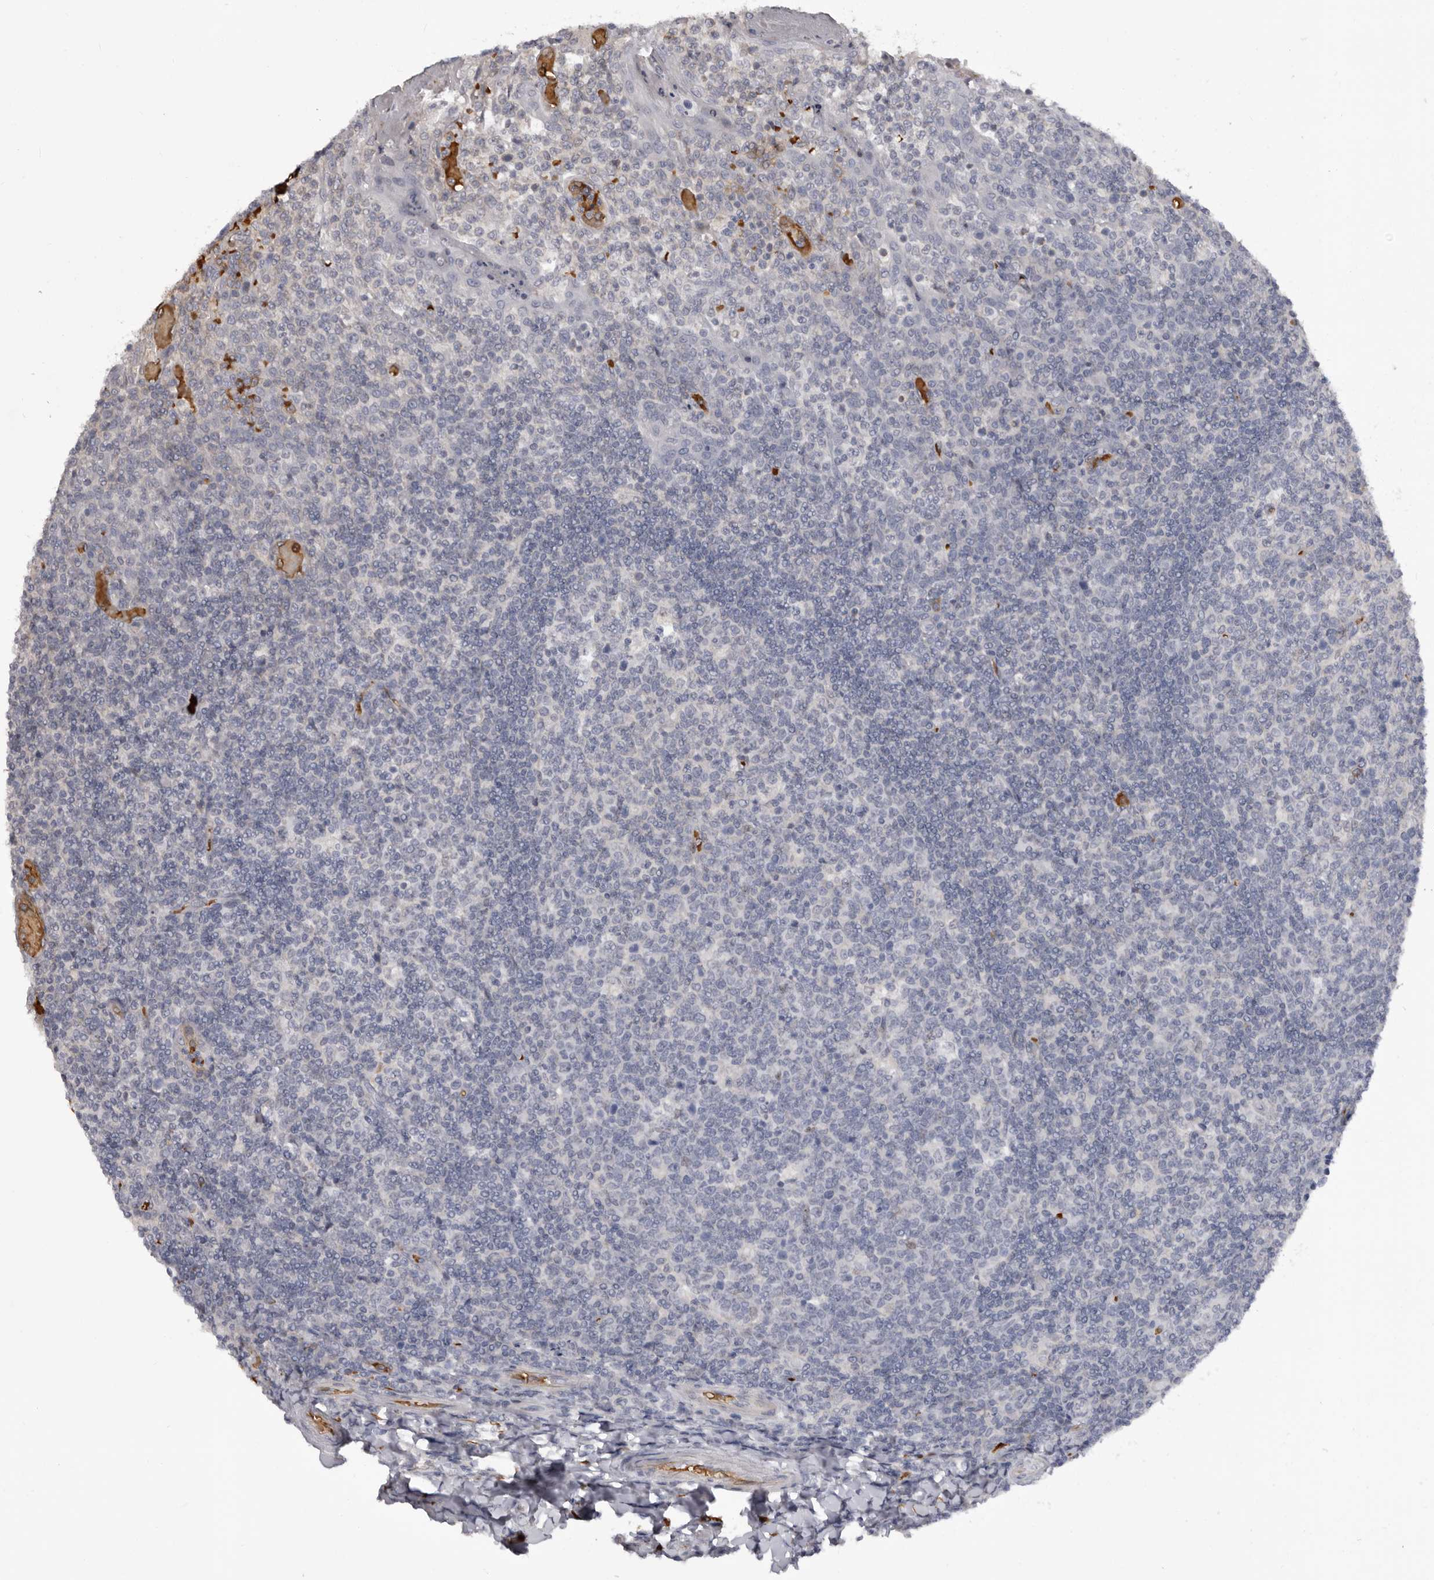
{"staining": {"intensity": "negative", "quantity": "none", "location": "none"}, "tissue": "tonsil", "cell_type": "Germinal center cells", "image_type": "normal", "snomed": [{"axis": "morphology", "description": "Normal tissue, NOS"}, {"axis": "topography", "description": "Tonsil"}], "caption": "This is an immunohistochemistry micrograph of unremarkable human tonsil. There is no expression in germinal center cells.", "gene": "TNR", "patient": {"sex": "female", "age": 19}}